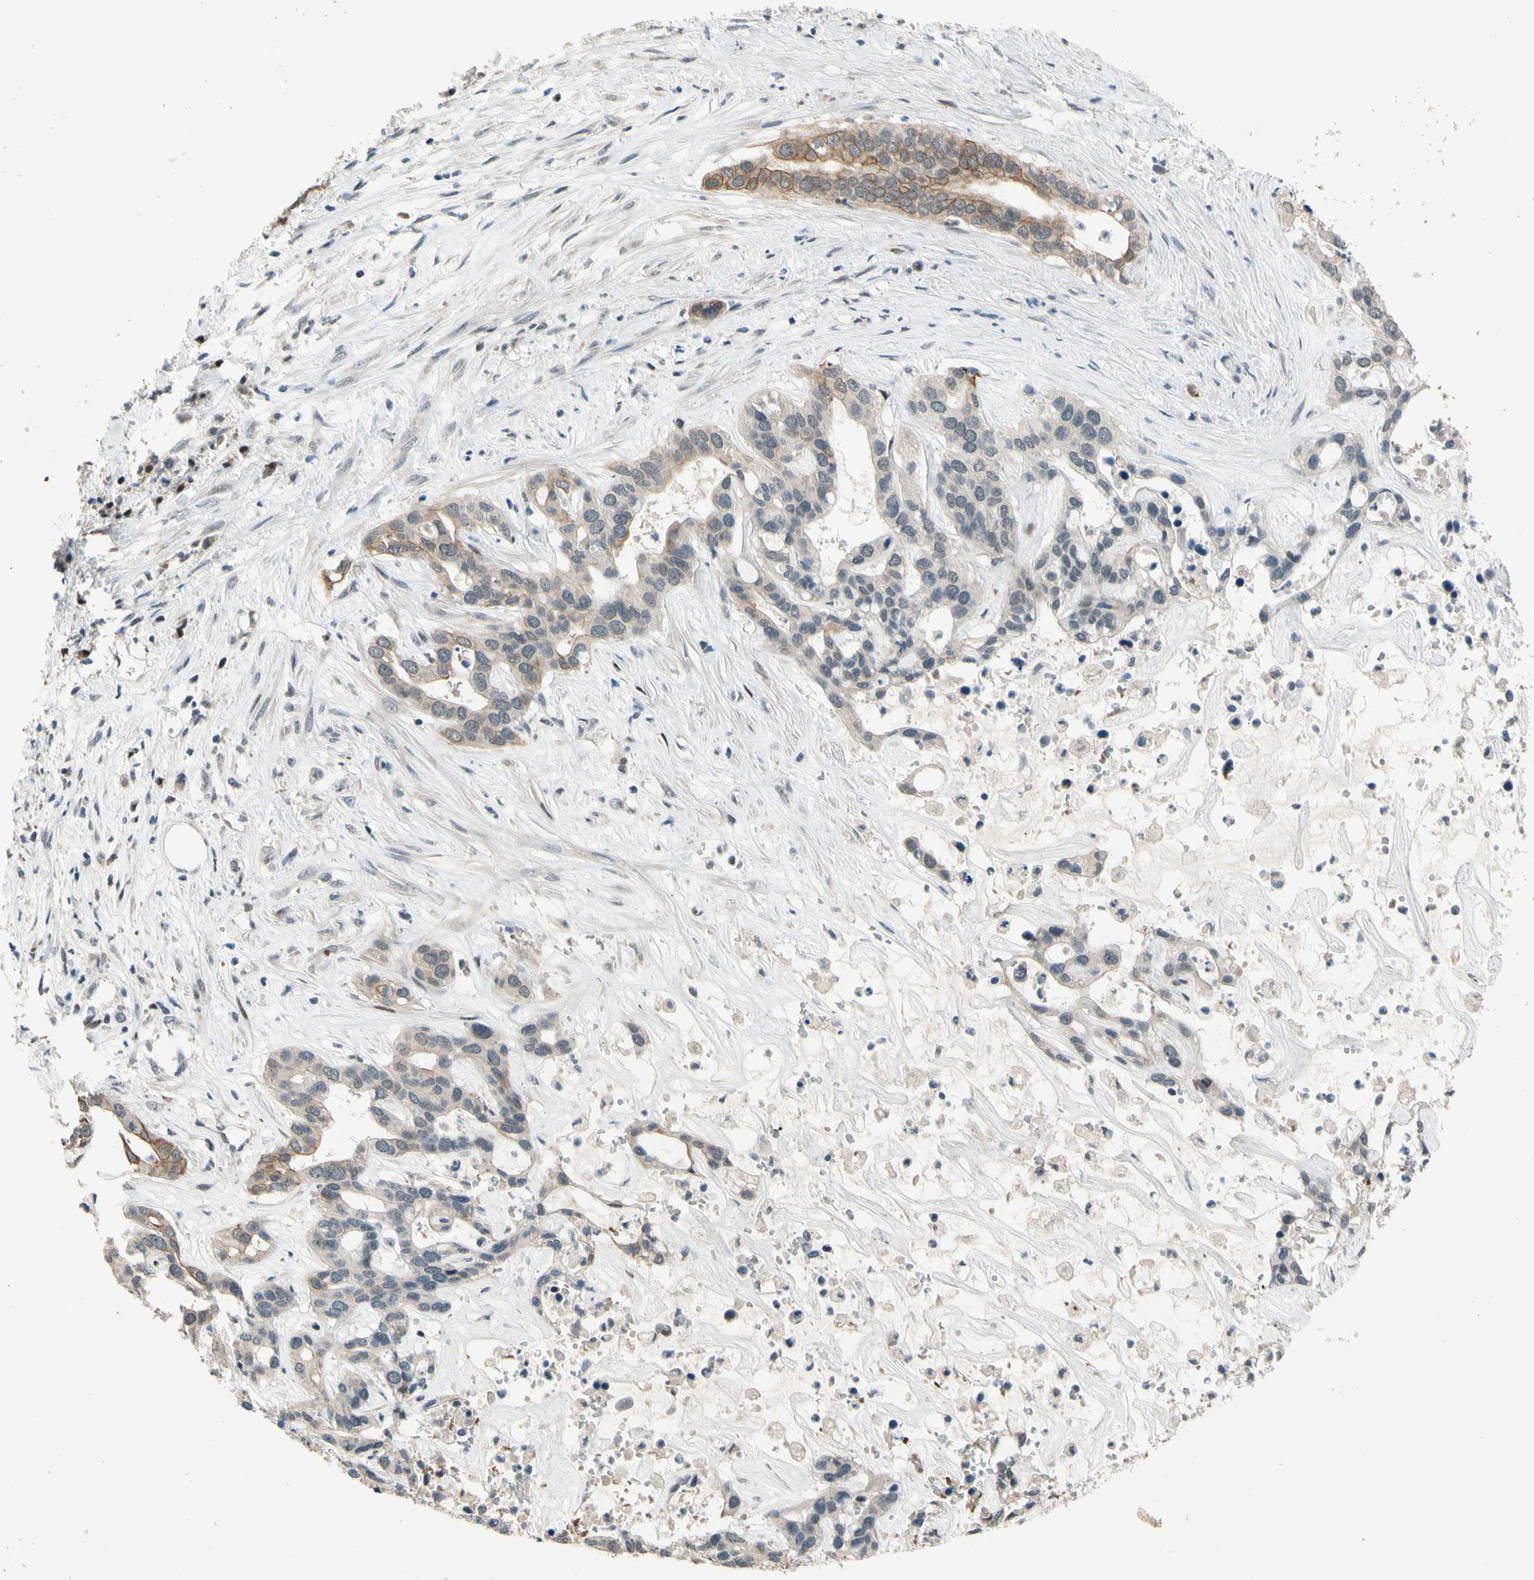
{"staining": {"intensity": "moderate", "quantity": "25%-75%", "location": "cytoplasmic/membranous"}, "tissue": "liver cancer", "cell_type": "Tumor cells", "image_type": "cancer", "snomed": [{"axis": "morphology", "description": "Cholangiocarcinoma"}, {"axis": "topography", "description": "Liver"}], "caption": "Immunohistochemistry micrograph of neoplastic tissue: liver cholangiocarcinoma stained using IHC reveals medium levels of moderate protein expression localized specifically in the cytoplasmic/membranous of tumor cells, appearing as a cytoplasmic/membranous brown color.", "gene": "ZNF184", "patient": {"sex": "female", "age": 65}}